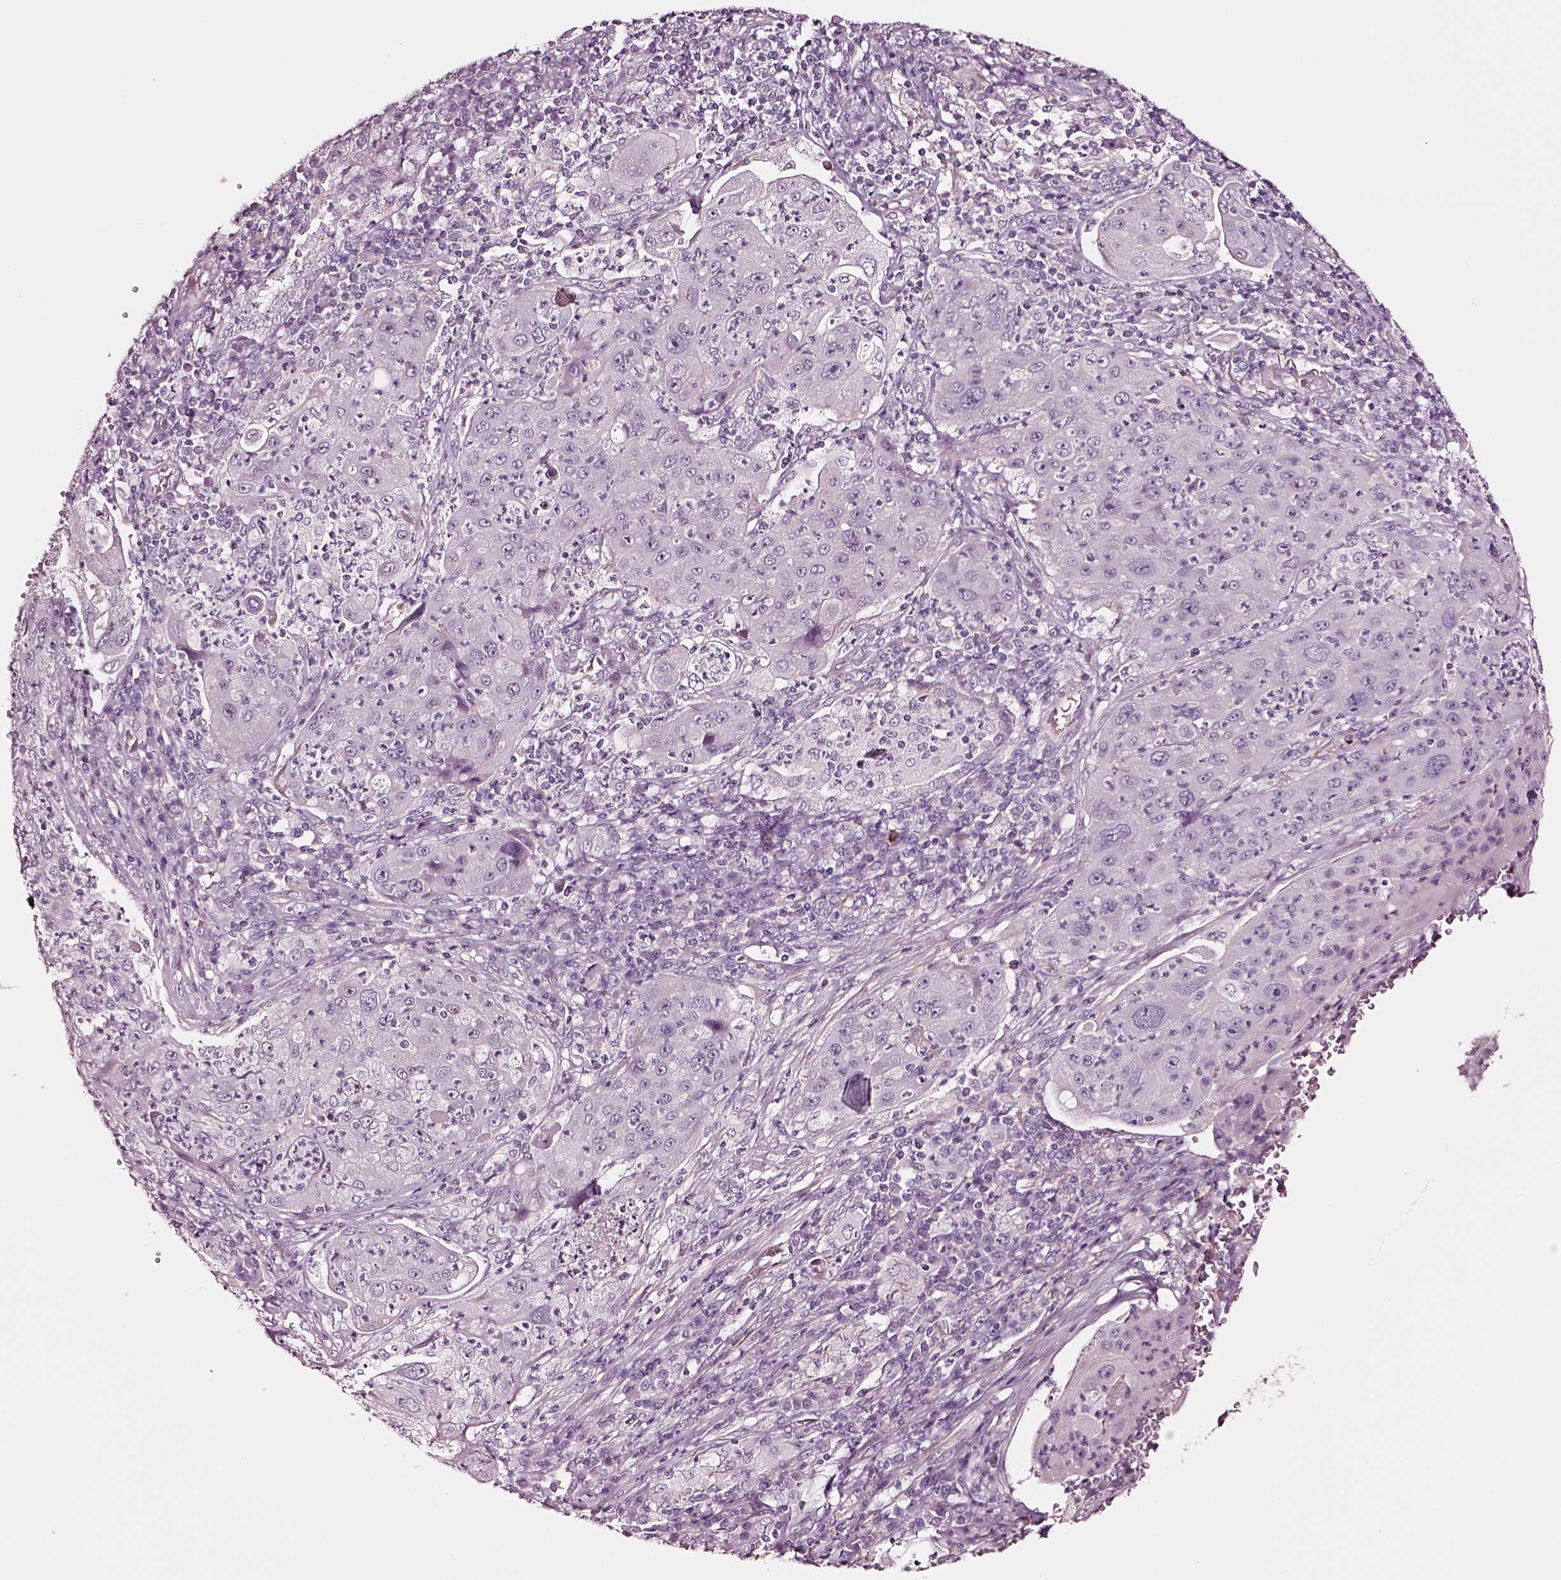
{"staining": {"intensity": "negative", "quantity": "none", "location": "none"}, "tissue": "lung cancer", "cell_type": "Tumor cells", "image_type": "cancer", "snomed": [{"axis": "morphology", "description": "Squamous cell carcinoma, NOS"}, {"axis": "topography", "description": "Lung"}], "caption": "Lung cancer stained for a protein using IHC displays no expression tumor cells.", "gene": "SOX10", "patient": {"sex": "female", "age": 59}}